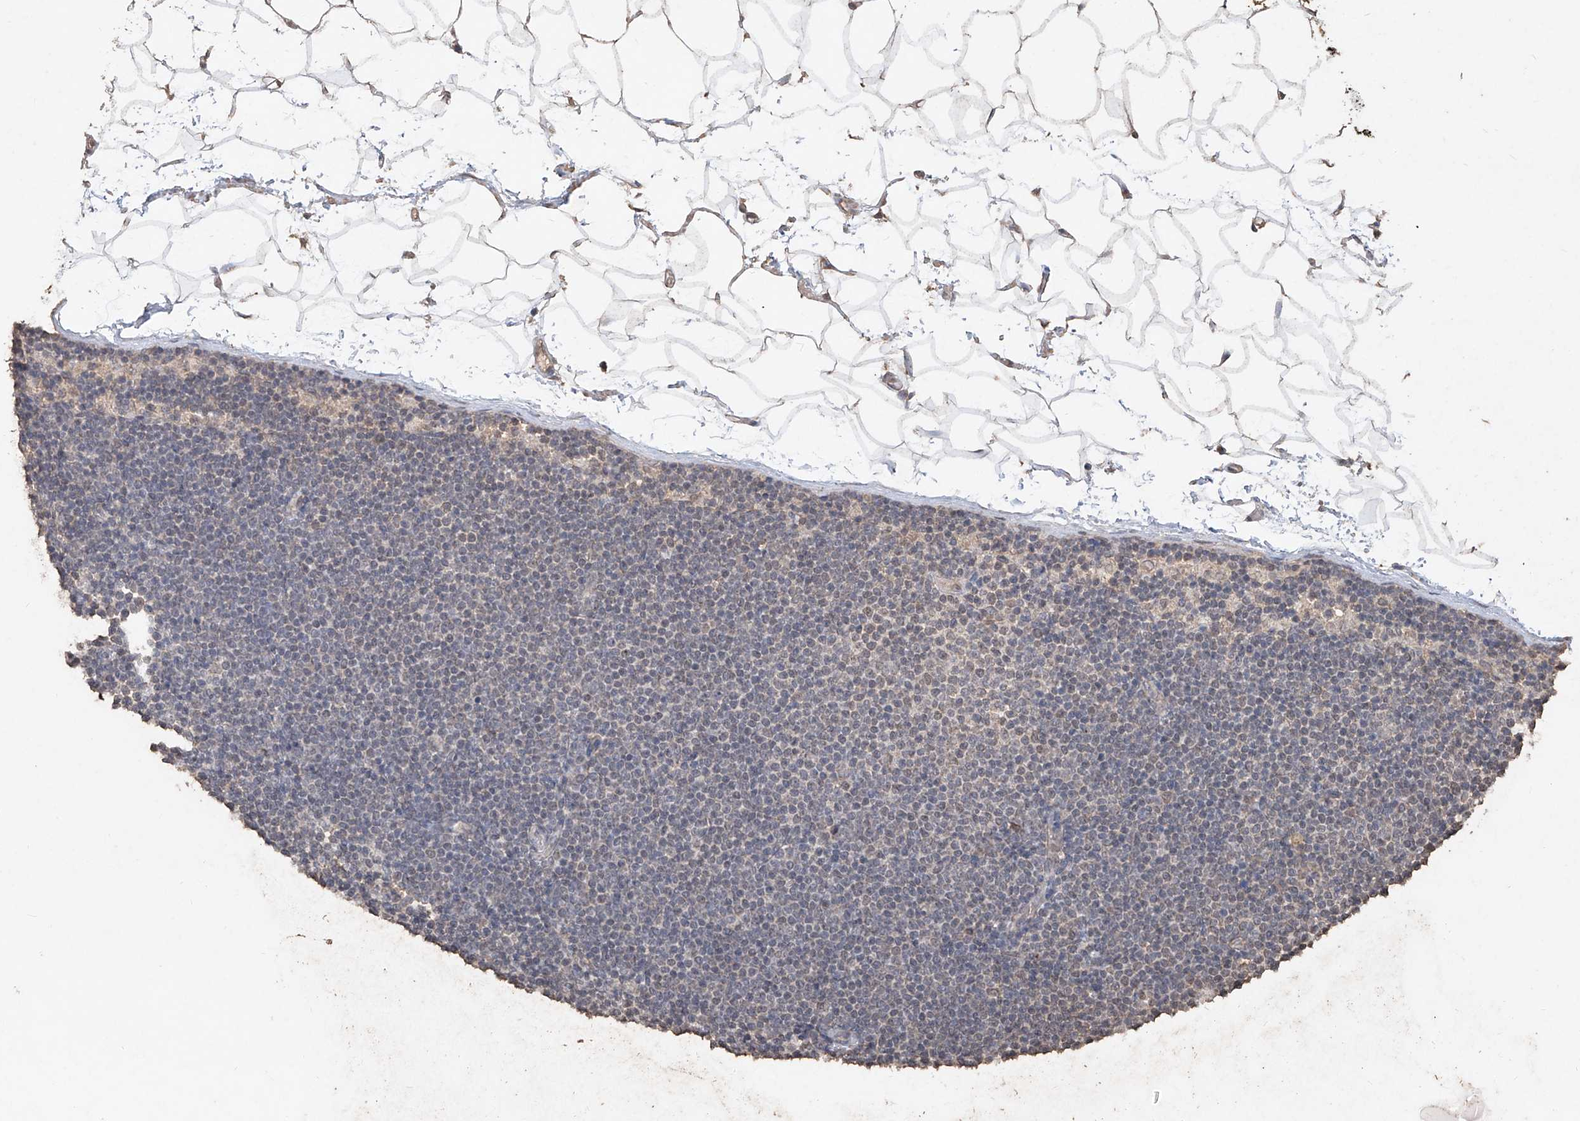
{"staining": {"intensity": "weak", "quantity": "<25%", "location": "nuclear"}, "tissue": "lymphoma", "cell_type": "Tumor cells", "image_type": "cancer", "snomed": [{"axis": "morphology", "description": "Malignant lymphoma, non-Hodgkin's type, Low grade"}, {"axis": "topography", "description": "Lymph node"}], "caption": "High magnification brightfield microscopy of low-grade malignant lymphoma, non-Hodgkin's type stained with DAB (3,3'-diaminobenzidine) (brown) and counterstained with hematoxylin (blue): tumor cells show no significant staining.", "gene": "ELOVL1", "patient": {"sex": "female", "age": 53}}